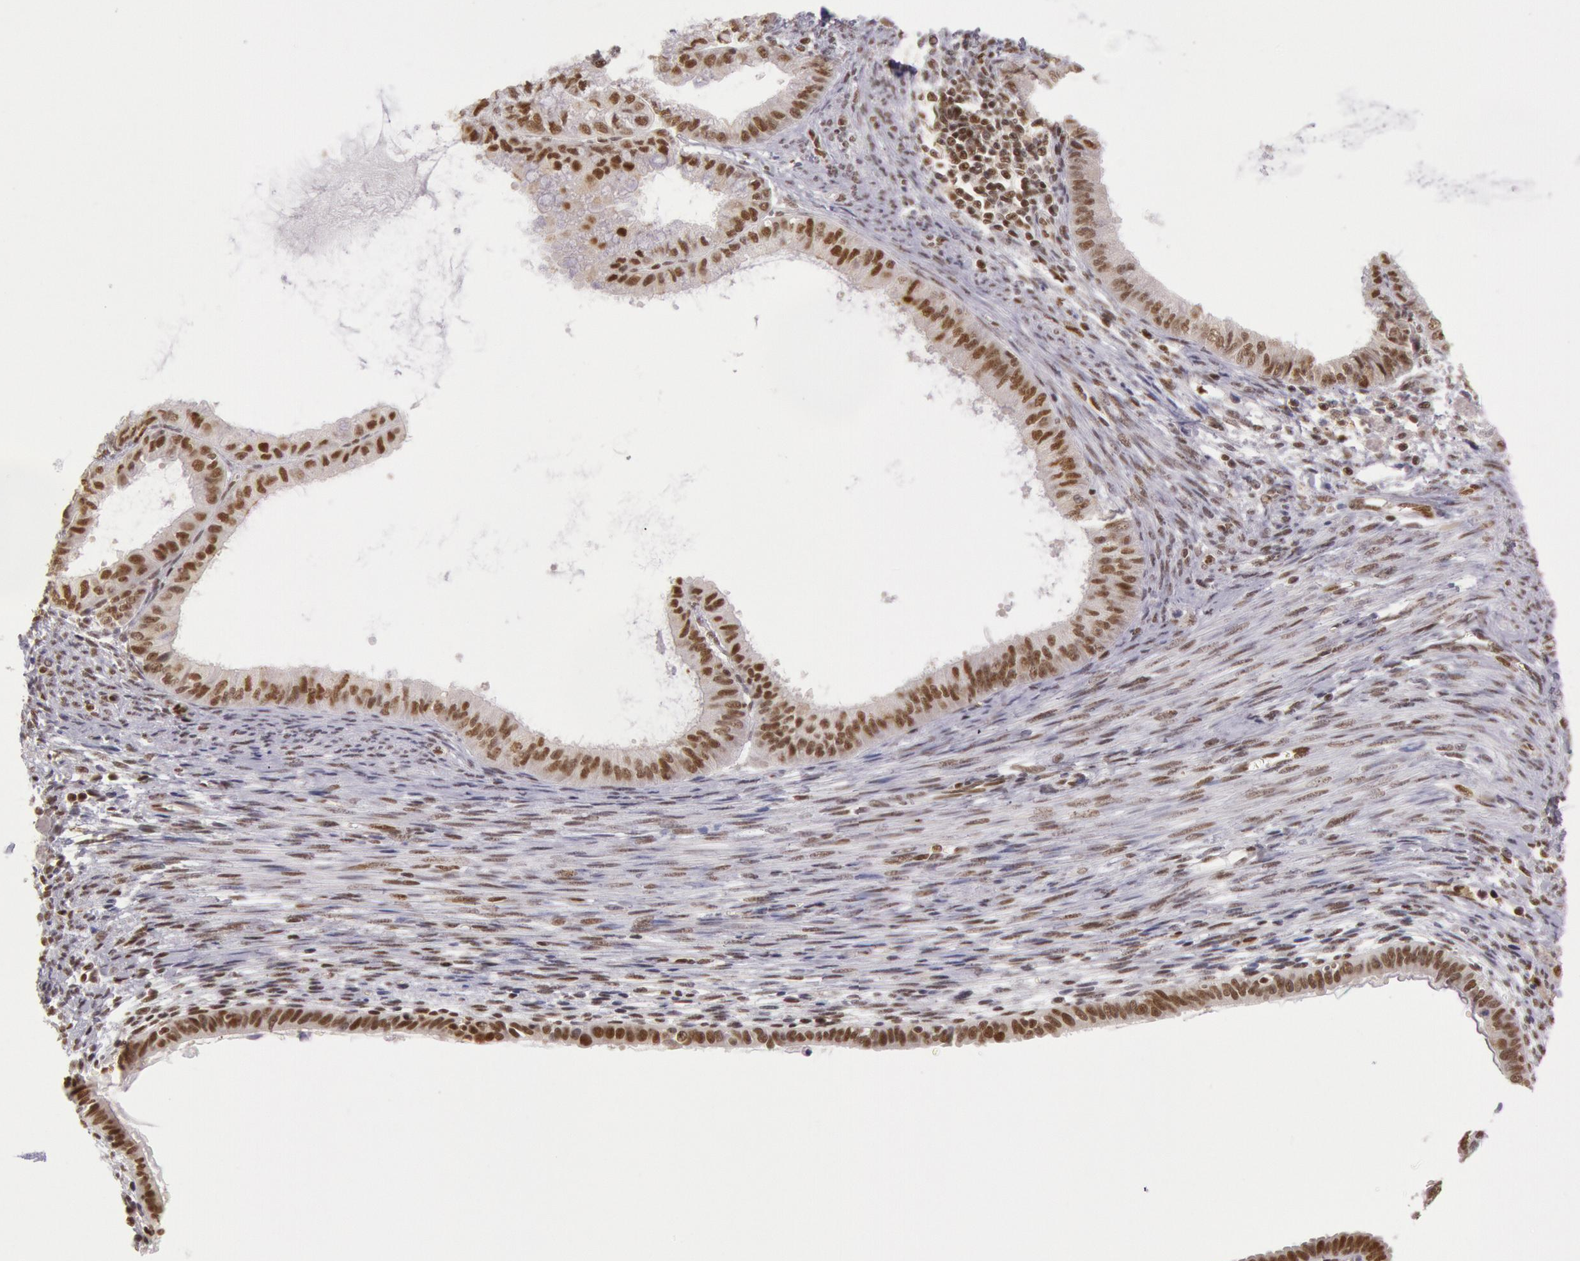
{"staining": {"intensity": "strong", "quantity": ">75%", "location": "nuclear"}, "tissue": "endometrial cancer", "cell_type": "Tumor cells", "image_type": "cancer", "snomed": [{"axis": "morphology", "description": "Adenocarcinoma, NOS"}, {"axis": "topography", "description": "Endometrium"}], "caption": "A brown stain shows strong nuclear staining of a protein in adenocarcinoma (endometrial) tumor cells. (DAB (3,3'-diaminobenzidine) IHC with brightfield microscopy, high magnification).", "gene": "ESS2", "patient": {"sex": "female", "age": 76}}